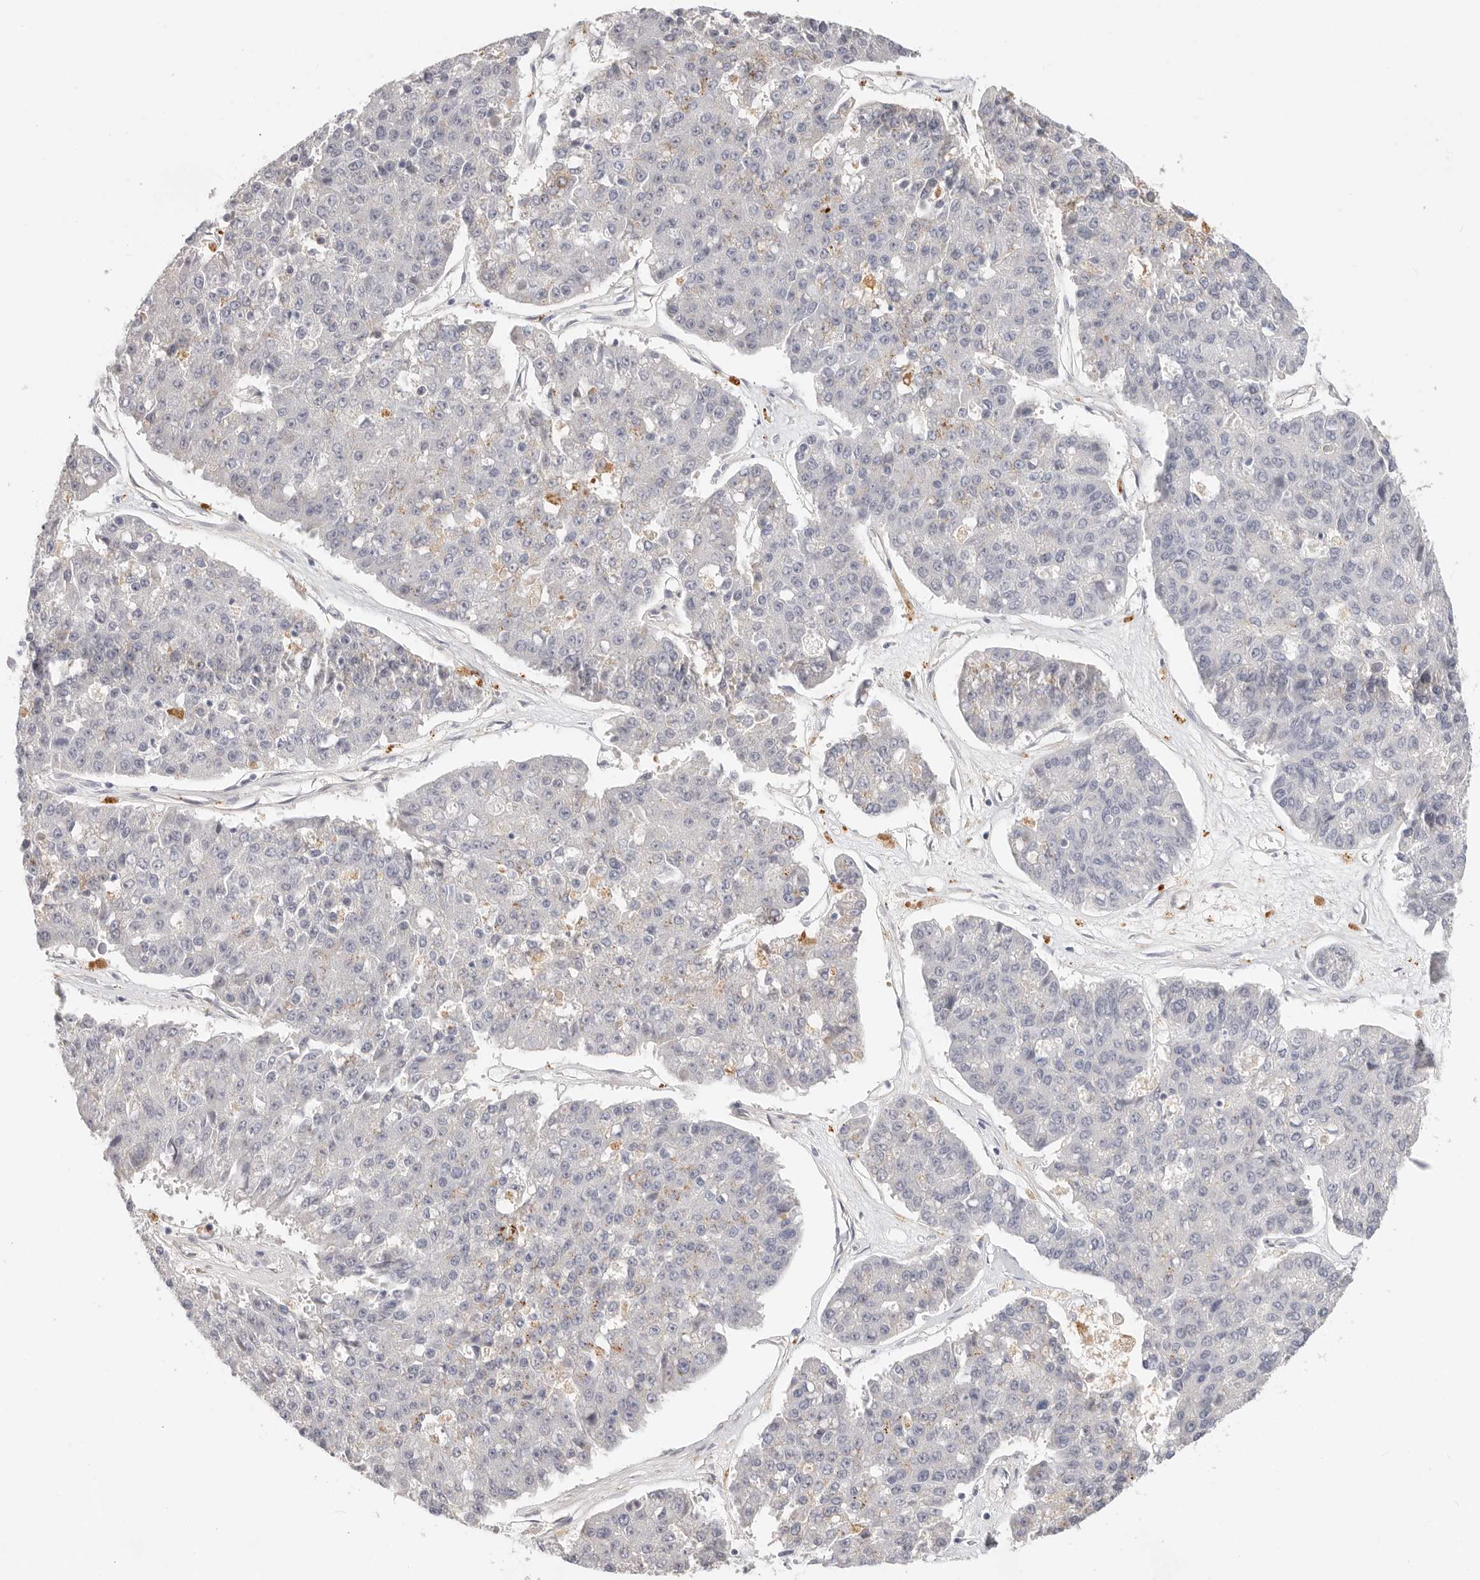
{"staining": {"intensity": "negative", "quantity": "none", "location": "none"}, "tissue": "pancreatic cancer", "cell_type": "Tumor cells", "image_type": "cancer", "snomed": [{"axis": "morphology", "description": "Adenocarcinoma, NOS"}, {"axis": "topography", "description": "Pancreas"}], "caption": "Tumor cells show no significant protein positivity in pancreatic cancer (adenocarcinoma).", "gene": "ZRANB1", "patient": {"sex": "male", "age": 50}}